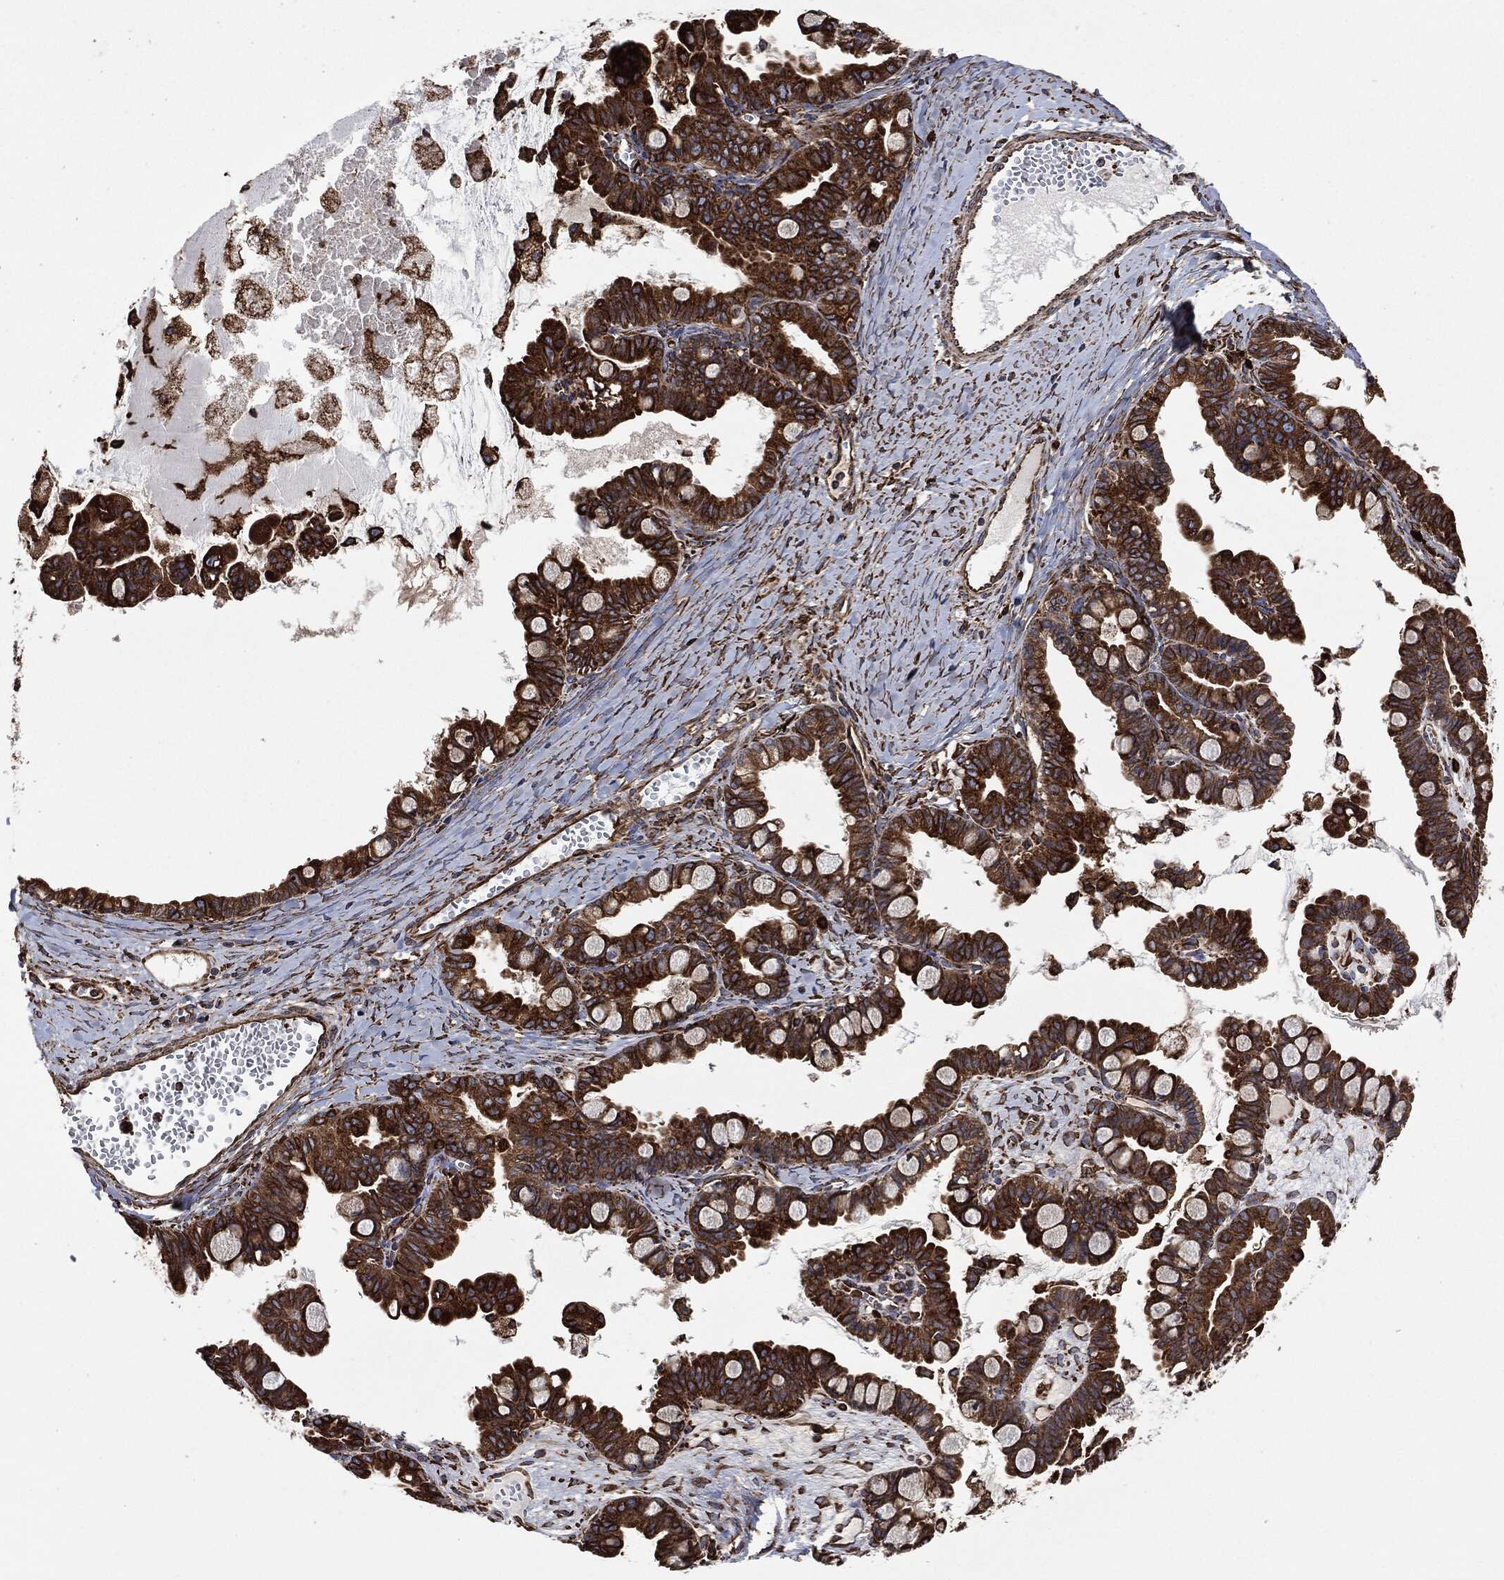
{"staining": {"intensity": "strong", "quantity": ">75%", "location": "cytoplasmic/membranous"}, "tissue": "ovarian cancer", "cell_type": "Tumor cells", "image_type": "cancer", "snomed": [{"axis": "morphology", "description": "Cystadenocarcinoma, mucinous, NOS"}, {"axis": "topography", "description": "Ovary"}], "caption": "Ovarian mucinous cystadenocarcinoma was stained to show a protein in brown. There is high levels of strong cytoplasmic/membranous positivity in about >75% of tumor cells.", "gene": "AMFR", "patient": {"sex": "female", "age": 63}}